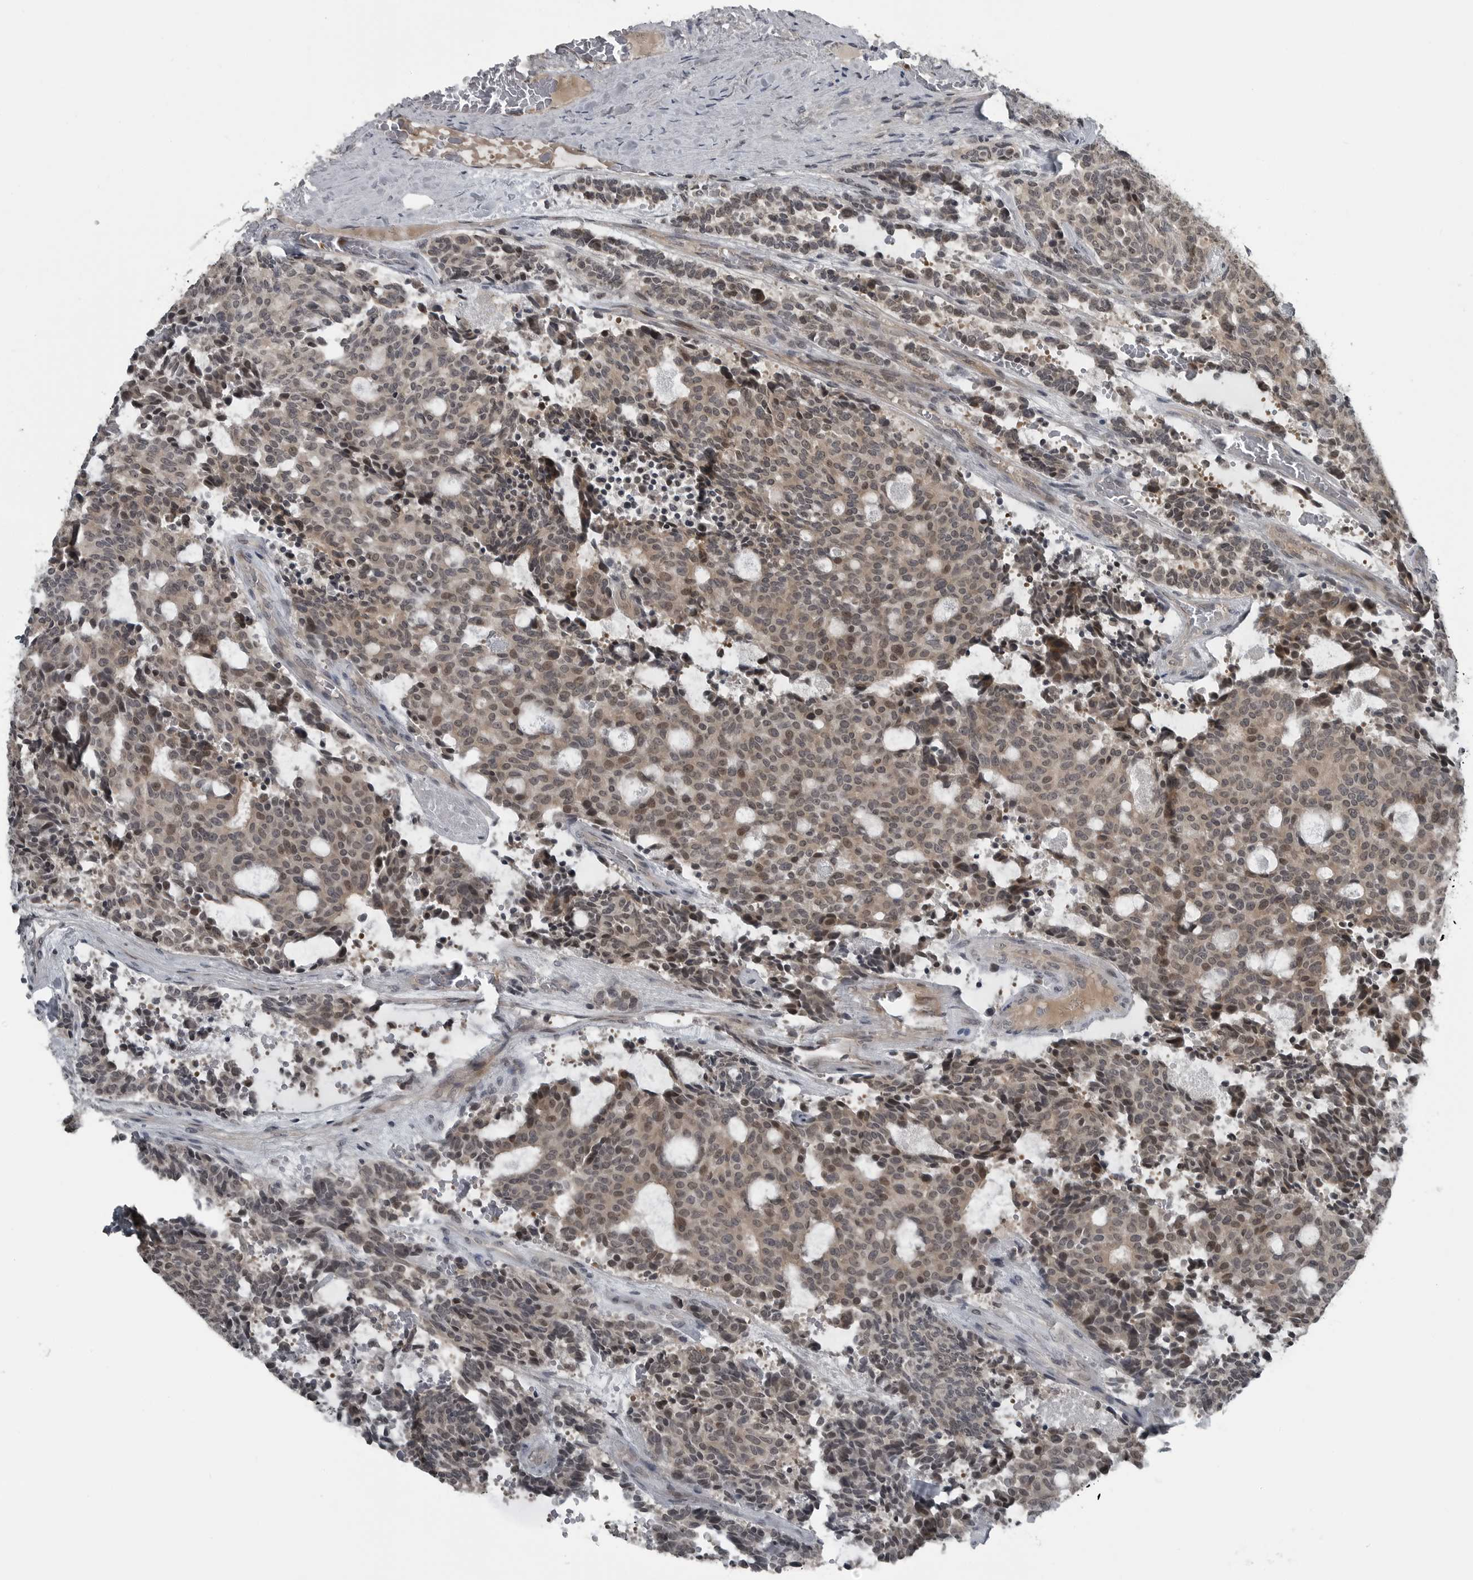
{"staining": {"intensity": "weak", "quantity": ">75%", "location": "nuclear"}, "tissue": "carcinoid", "cell_type": "Tumor cells", "image_type": "cancer", "snomed": [{"axis": "morphology", "description": "Carcinoid, malignant, NOS"}, {"axis": "topography", "description": "Pancreas"}], "caption": "This micrograph demonstrates IHC staining of carcinoid, with low weak nuclear staining in about >75% of tumor cells.", "gene": "GAK", "patient": {"sex": "female", "age": 54}}